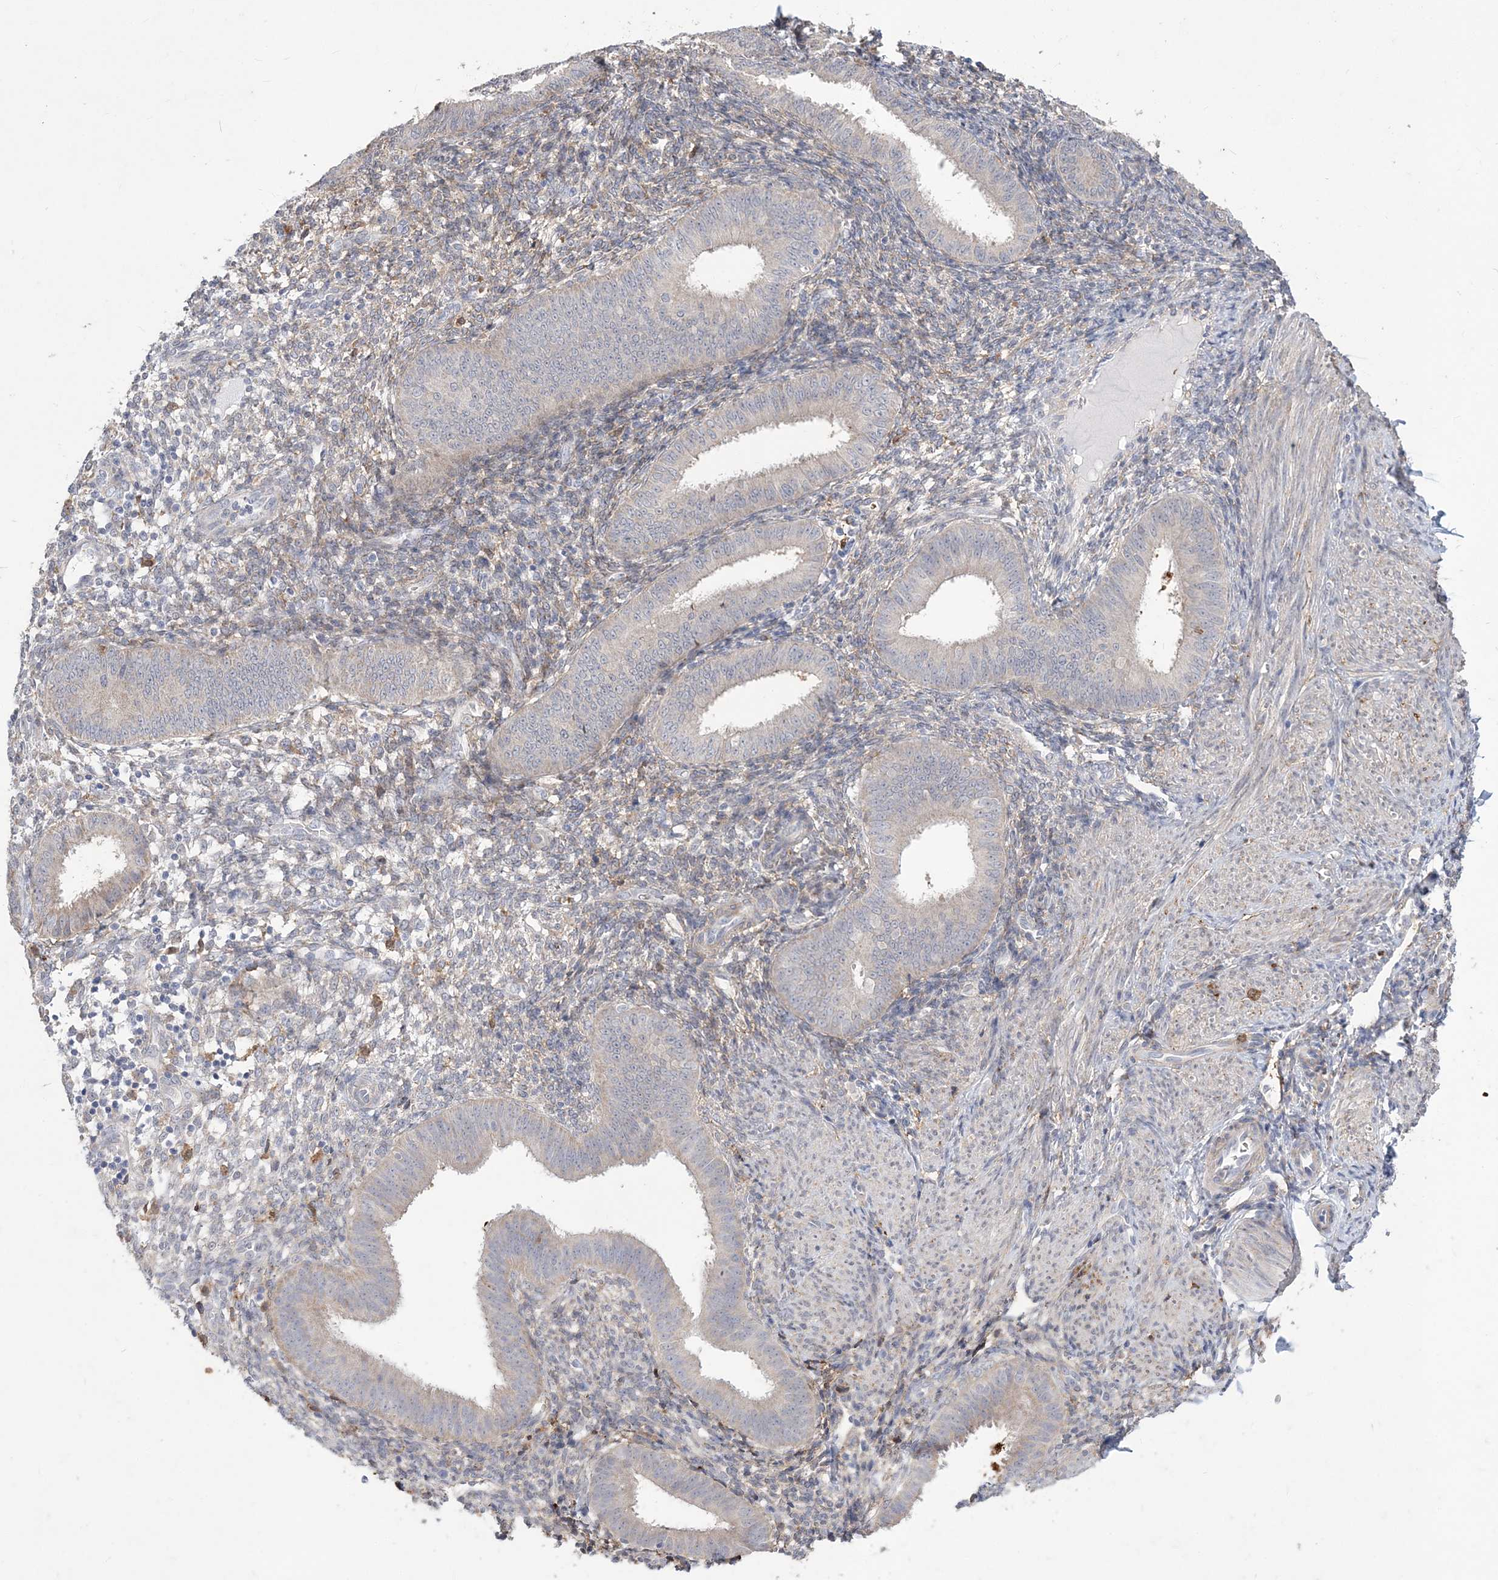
{"staining": {"intensity": "weak", "quantity": "<25%", "location": "cytoplasmic/membranous"}, "tissue": "endometrium", "cell_type": "Cells in endometrial stroma", "image_type": "normal", "snomed": [{"axis": "morphology", "description": "Normal tissue, NOS"}, {"axis": "topography", "description": "Uterus"}, {"axis": "topography", "description": "Endometrium"}], "caption": "A high-resolution photomicrograph shows immunohistochemistry staining of unremarkable endometrium, which shows no significant positivity in cells in endometrial stroma. (DAB (3,3'-diaminobenzidine) IHC visualized using brightfield microscopy, high magnification).", "gene": "TSPEAR", "patient": {"sex": "female", "age": 48}}